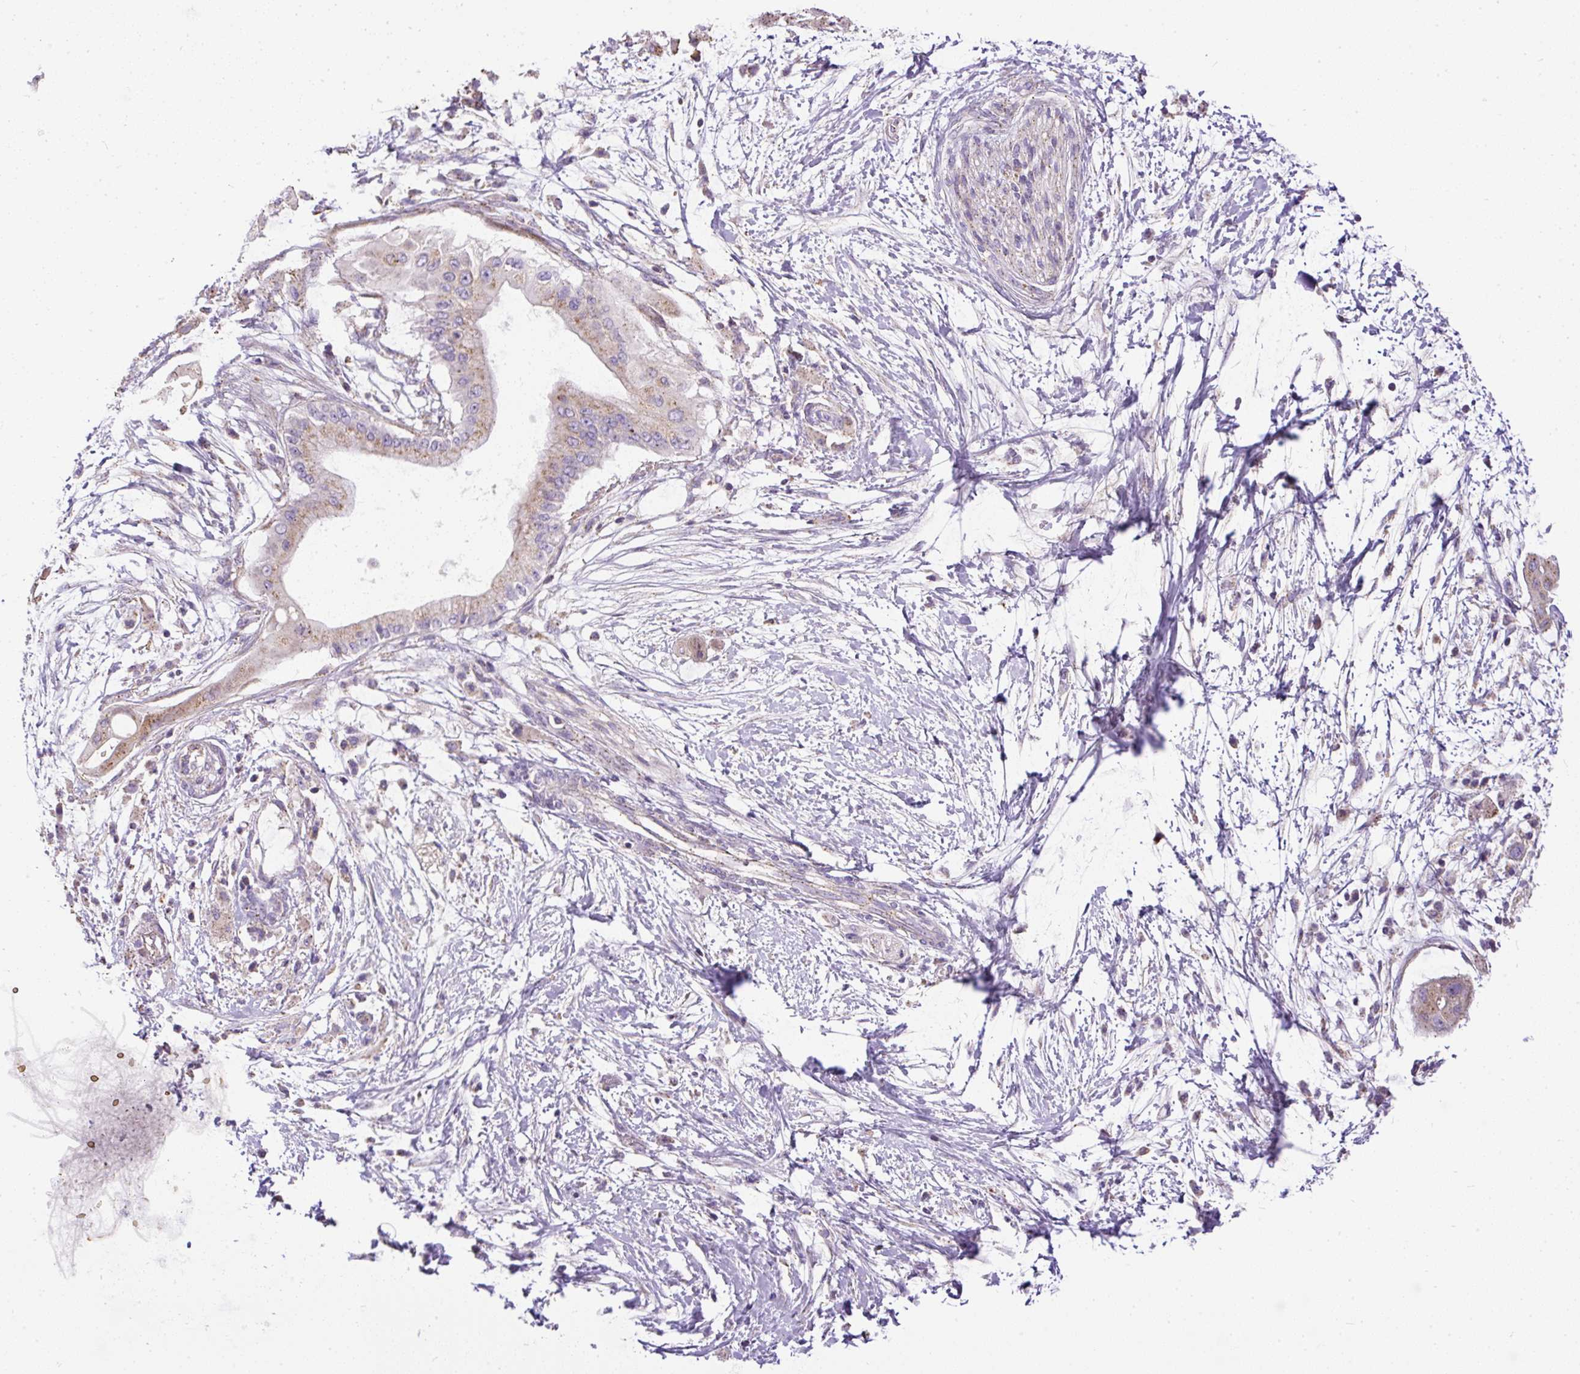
{"staining": {"intensity": "weak", "quantity": ">75%", "location": "cytoplasmic/membranous"}, "tissue": "pancreatic cancer", "cell_type": "Tumor cells", "image_type": "cancer", "snomed": [{"axis": "morphology", "description": "Adenocarcinoma, NOS"}, {"axis": "topography", "description": "Pancreas"}], "caption": "A low amount of weak cytoplasmic/membranous expression is seen in about >75% of tumor cells in pancreatic cancer (adenocarcinoma) tissue.", "gene": "CFAP47", "patient": {"sex": "male", "age": 68}}